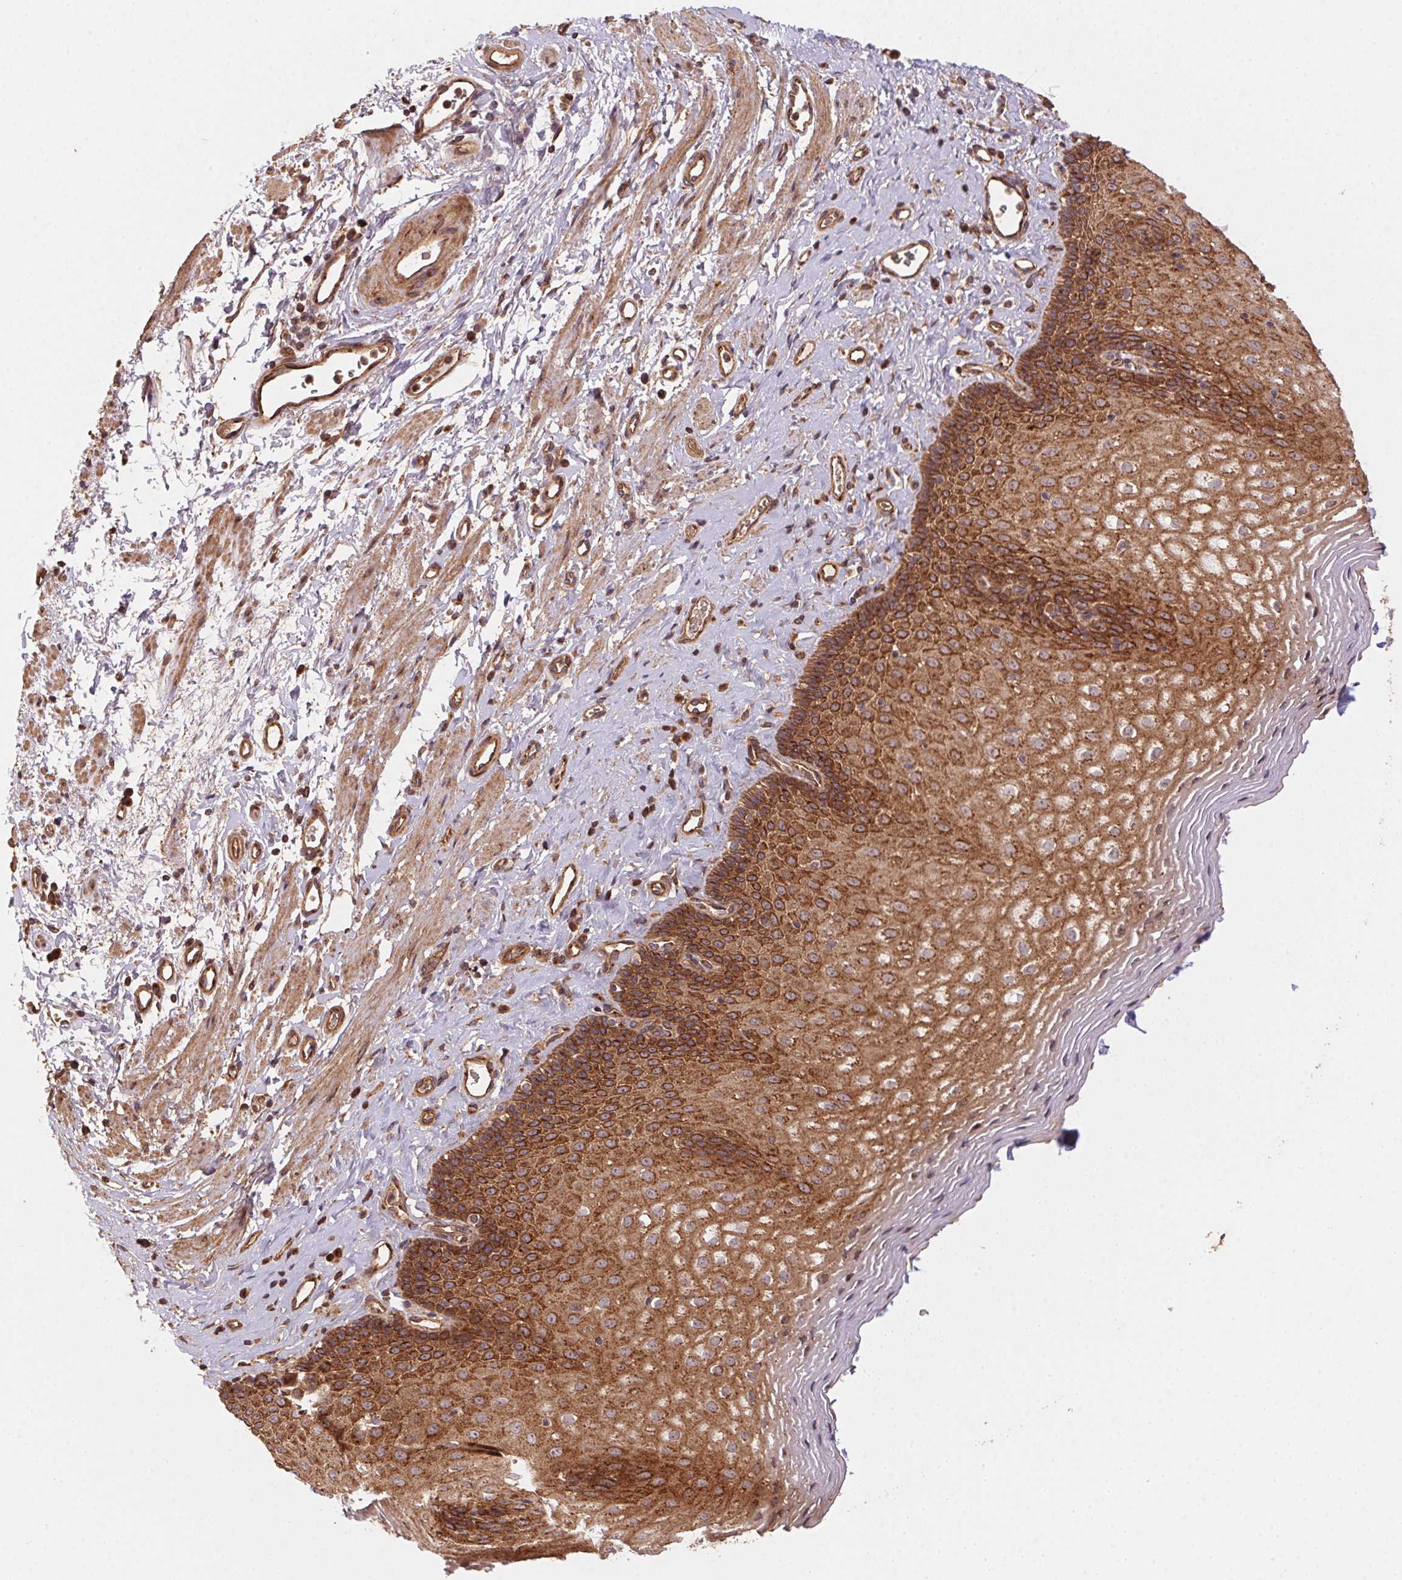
{"staining": {"intensity": "strong", "quantity": ">75%", "location": "cytoplasmic/membranous"}, "tissue": "esophagus", "cell_type": "Squamous epithelial cells", "image_type": "normal", "snomed": [{"axis": "morphology", "description": "Normal tissue, NOS"}, {"axis": "topography", "description": "Esophagus"}], "caption": "A high amount of strong cytoplasmic/membranous positivity is seen in about >75% of squamous epithelial cells in normal esophagus.", "gene": "USE1", "patient": {"sex": "female", "age": 68}}